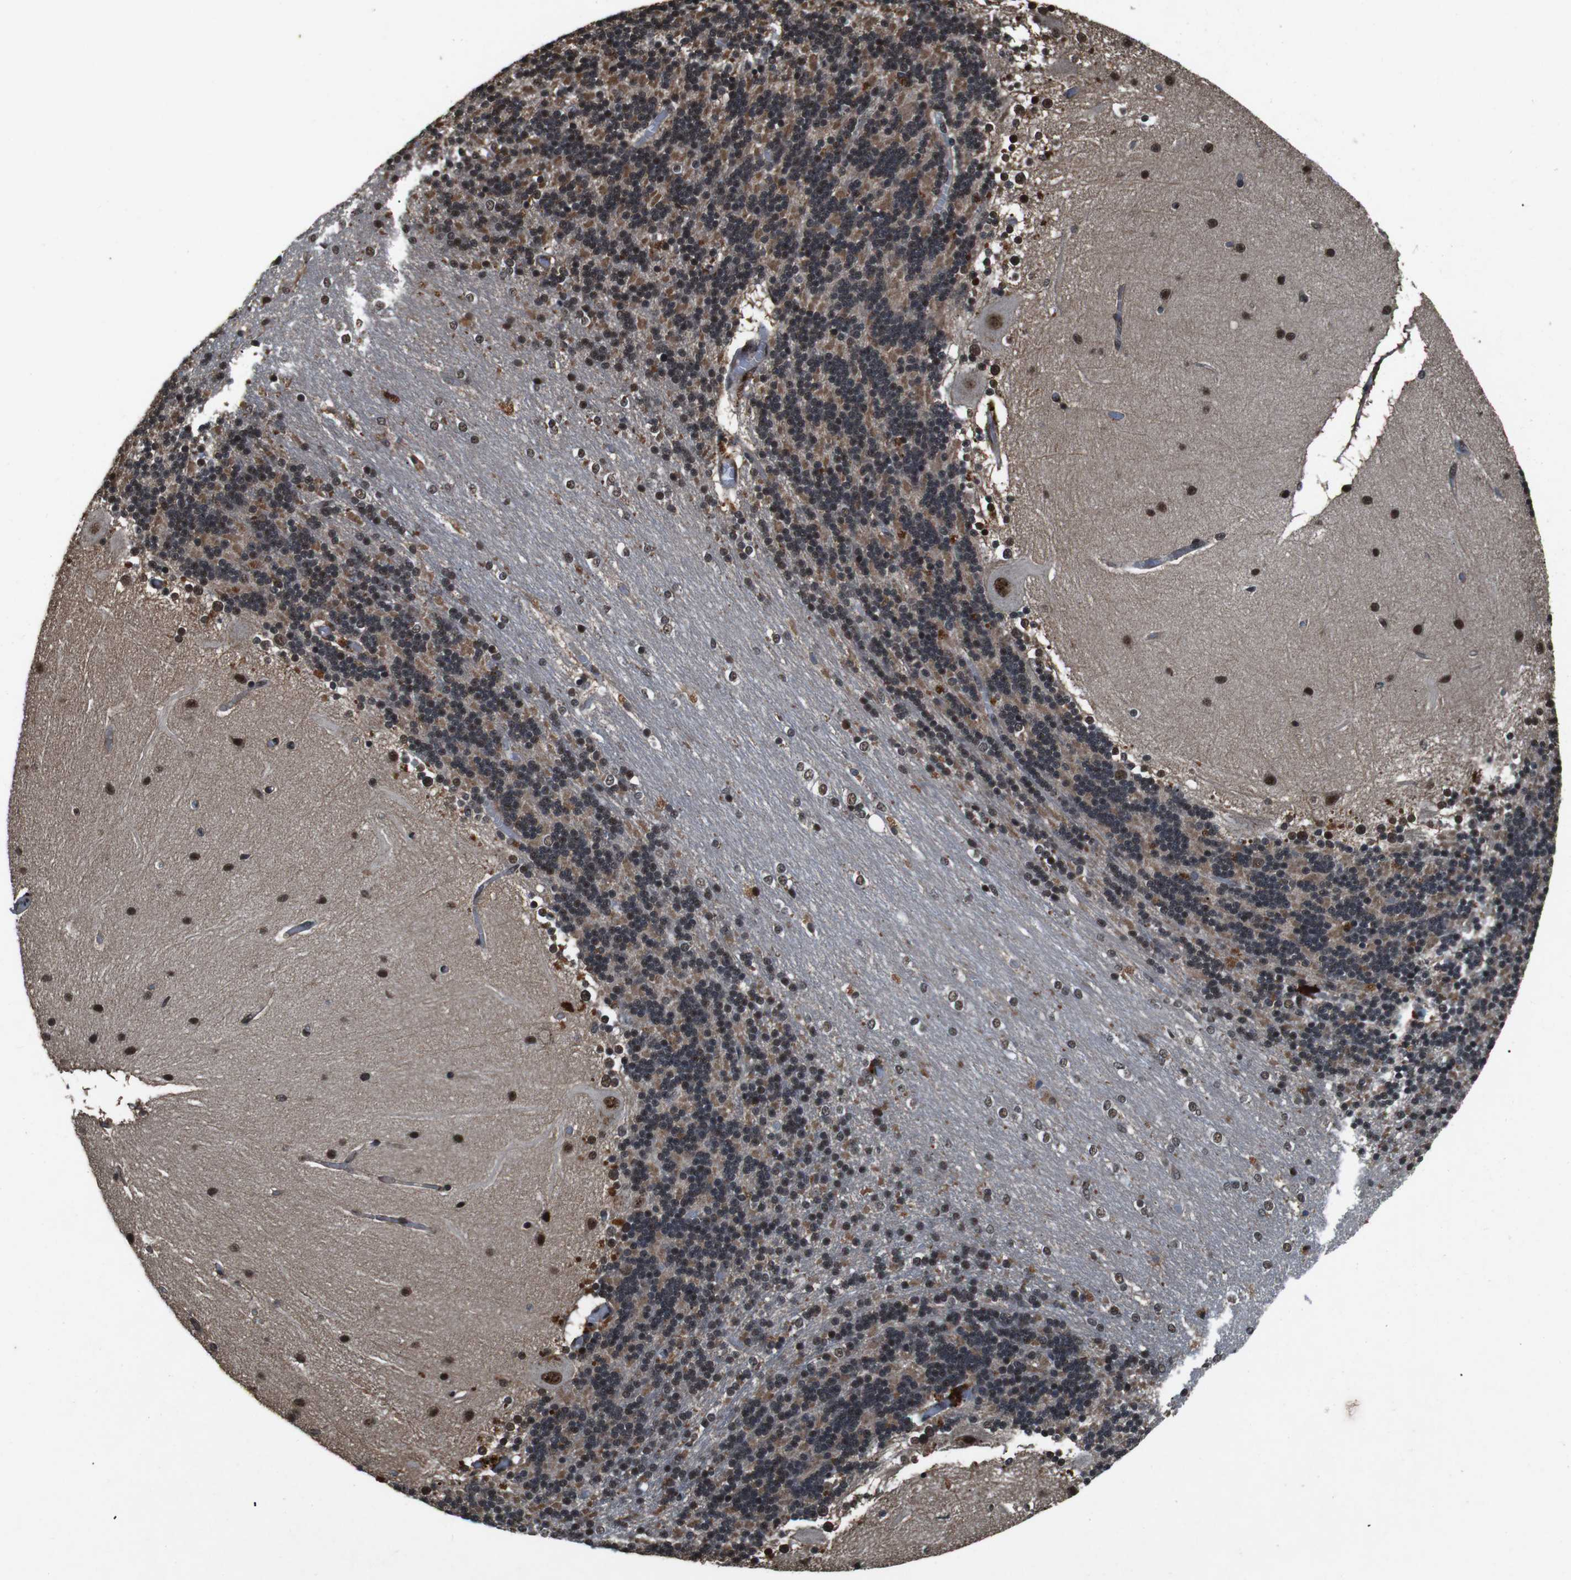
{"staining": {"intensity": "moderate", "quantity": "25%-75%", "location": "cytoplasmic/membranous,nuclear"}, "tissue": "cerebellum", "cell_type": "Cells in granular layer", "image_type": "normal", "snomed": [{"axis": "morphology", "description": "Normal tissue, NOS"}, {"axis": "topography", "description": "Cerebellum"}], "caption": "Cerebellum stained for a protein shows moderate cytoplasmic/membranous,nuclear positivity in cells in granular layer.", "gene": "NR4A2", "patient": {"sex": "female", "age": 54}}